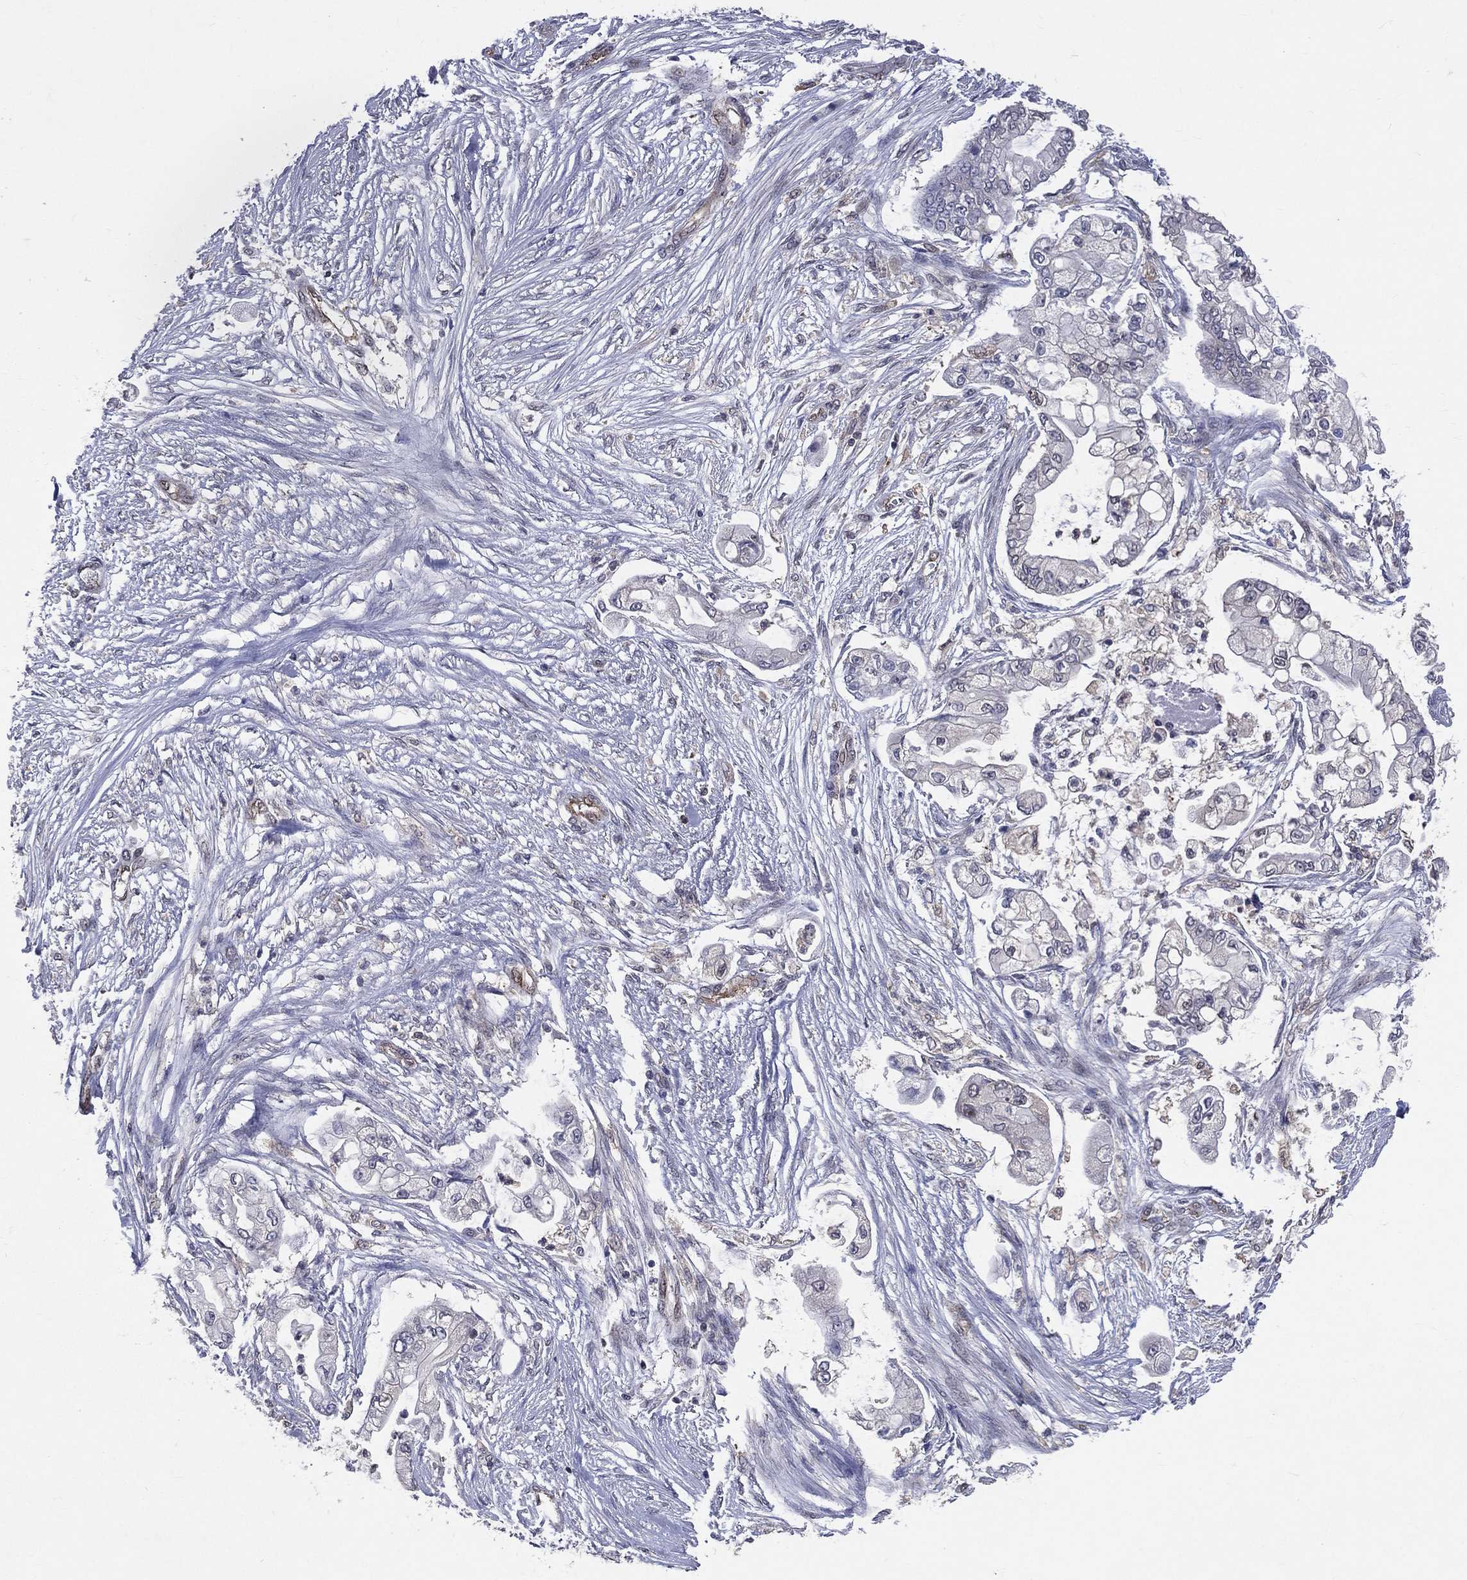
{"staining": {"intensity": "negative", "quantity": "none", "location": "none"}, "tissue": "pancreatic cancer", "cell_type": "Tumor cells", "image_type": "cancer", "snomed": [{"axis": "morphology", "description": "Adenocarcinoma, NOS"}, {"axis": "topography", "description": "Pancreas"}], "caption": "This photomicrograph is of adenocarcinoma (pancreatic) stained with immunohistochemistry to label a protein in brown with the nuclei are counter-stained blue. There is no expression in tumor cells. The staining was performed using DAB to visualize the protein expression in brown, while the nuclei were stained in blue with hematoxylin (Magnification: 20x).", "gene": "GMPR2", "patient": {"sex": "female", "age": 69}}